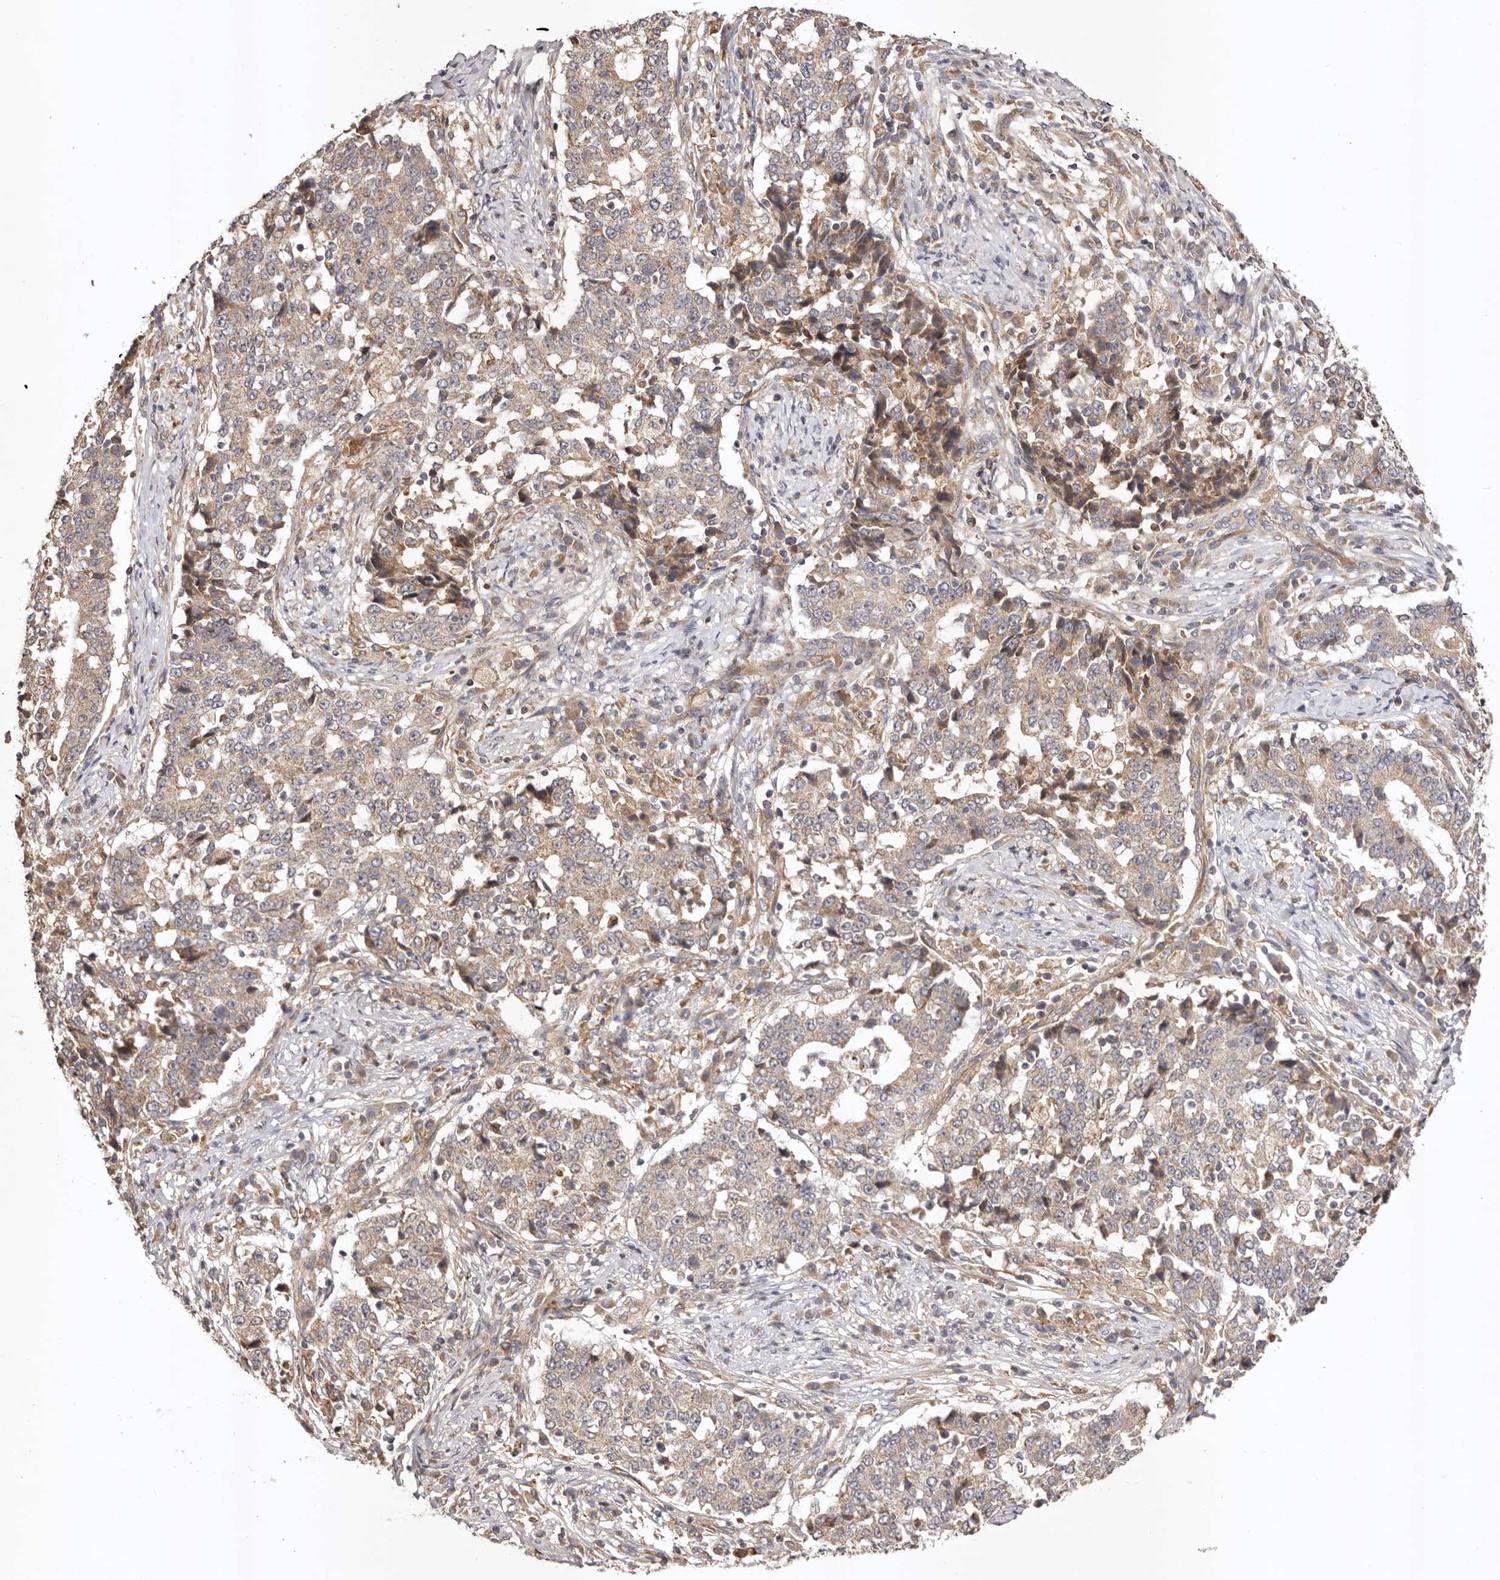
{"staining": {"intensity": "weak", "quantity": "25%-75%", "location": "cytoplasmic/membranous"}, "tissue": "stomach cancer", "cell_type": "Tumor cells", "image_type": "cancer", "snomed": [{"axis": "morphology", "description": "Adenocarcinoma, NOS"}, {"axis": "topography", "description": "Stomach"}], "caption": "Tumor cells demonstrate low levels of weak cytoplasmic/membranous staining in about 25%-75% of cells in stomach cancer (adenocarcinoma).", "gene": "UBR2", "patient": {"sex": "male", "age": 59}}